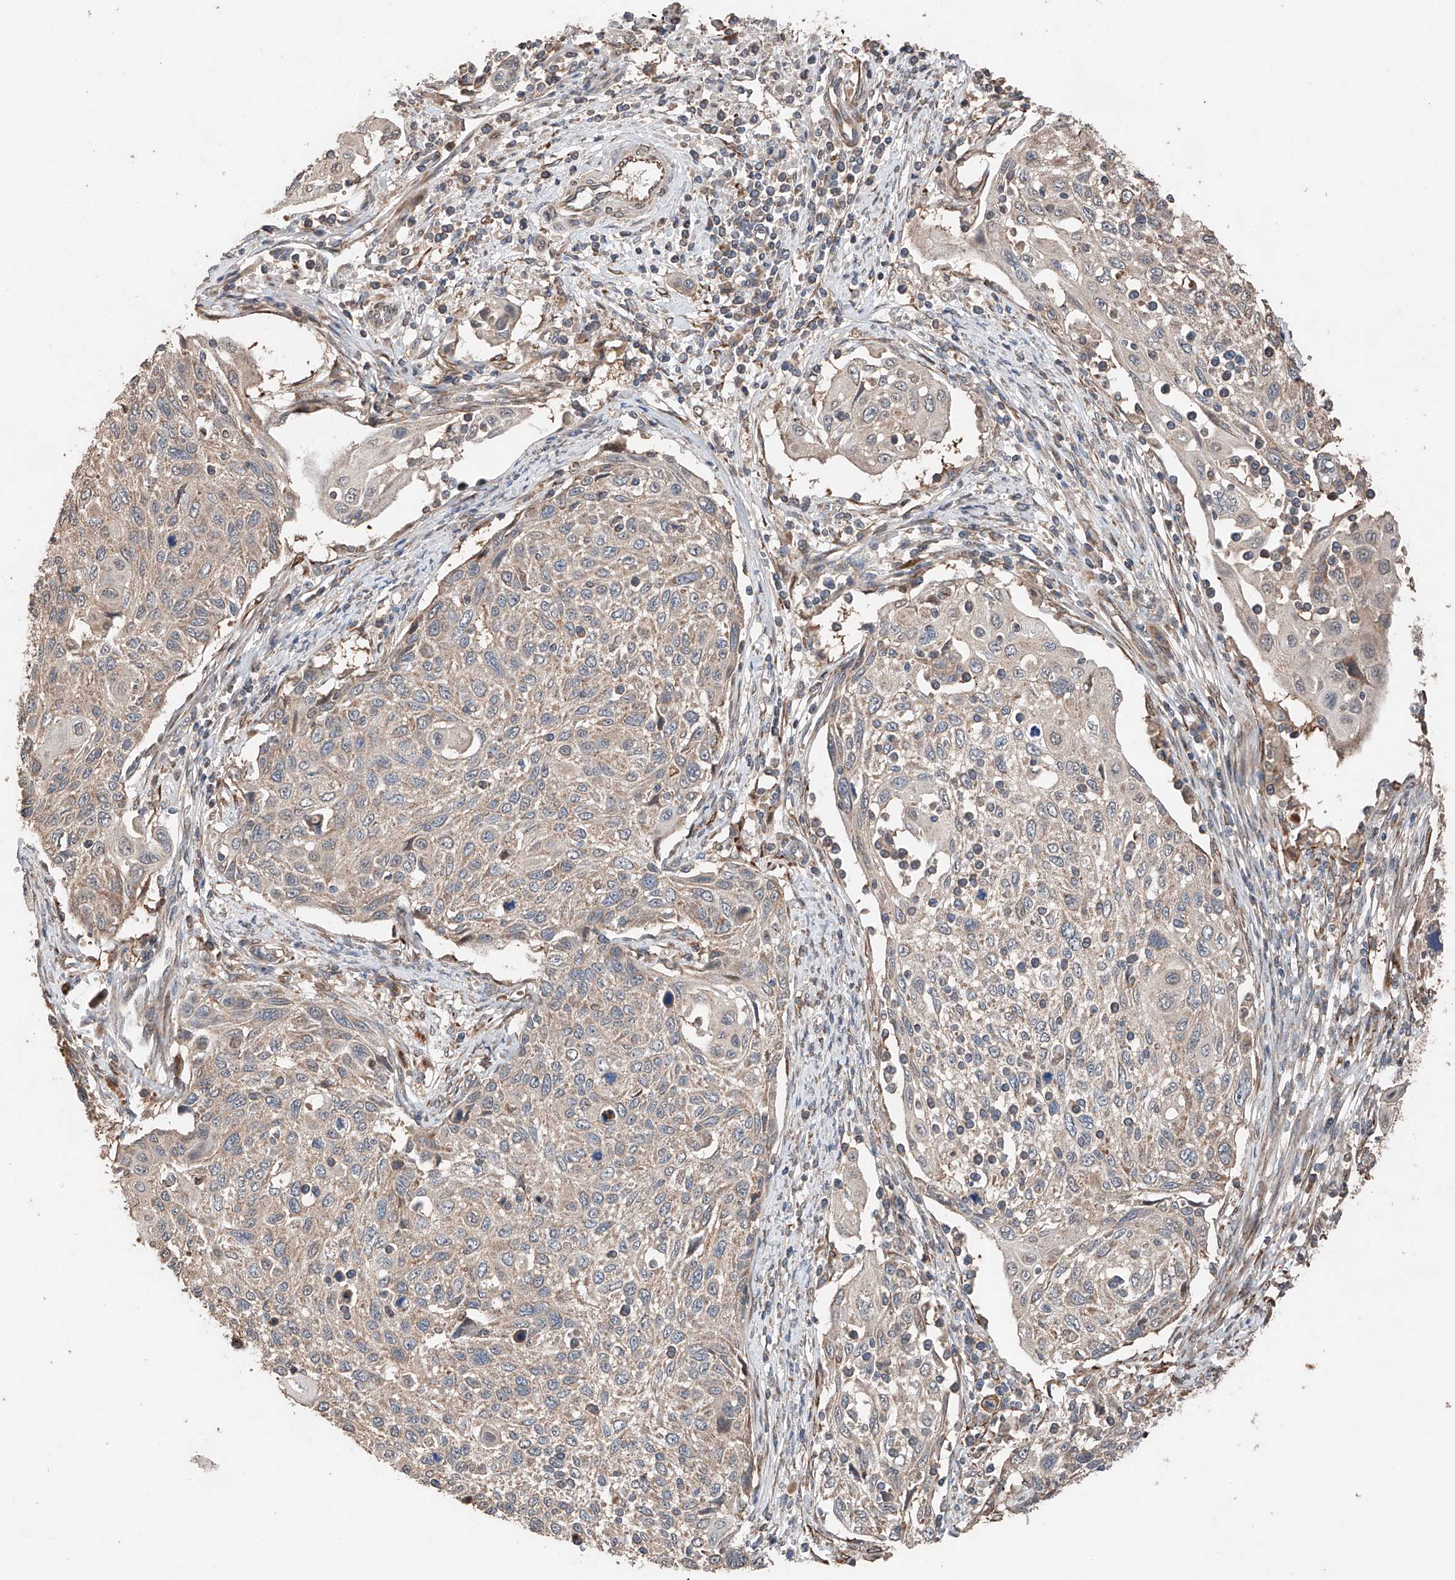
{"staining": {"intensity": "weak", "quantity": "<25%", "location": "cytoplasmic/membranous"}, "tissue": "cervical cancer", "cell_type": "Tumor cells", "image_type": "cancer", "snomed": [{"axis": "morphology", "description": "Squamous cell carcinoma, NOS"}, {"axis": "topography", "description": "Cervix"}], "caption": "Tumor cells show no significant protein positivity in squamous cell carcinoma (cervical).", "gene": "AP4B1", "patient": {"sex": "female", "age": 70}}